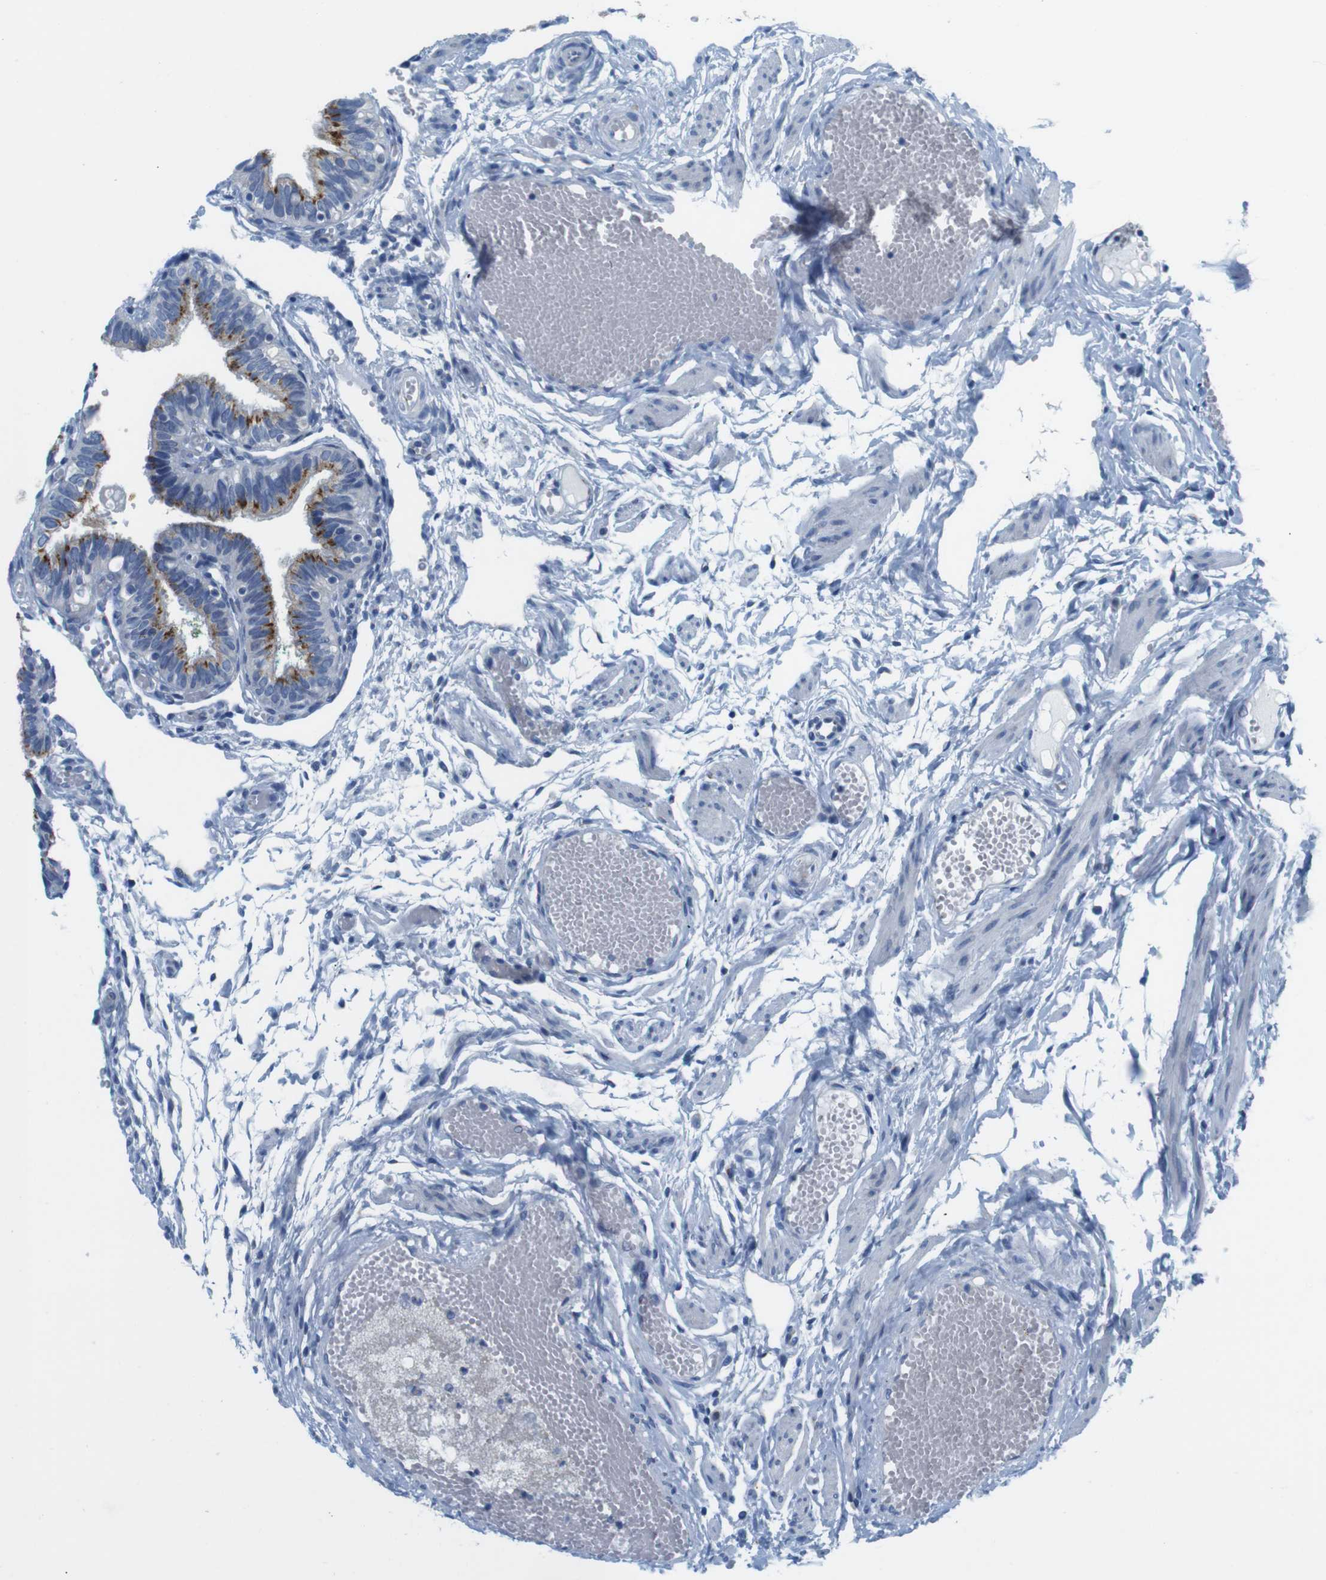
{"staining": {"intensity": "moderate", "quantity": ">75%", "location": "cytoplasmic/membranous"}, "tissue": "fallopian tube", "cell_type": "Glandular cells", "image_type": "normal", "snomed": [{"axis": "morphology", "description": "Normal tissue, NOS"}, {"axis": "topography", "description": "Fallopian tube"}], "caption": "Immunohistochemical staining of benign fallopian tube demonstrates >75% levels of moderate cytoplasmic/membranous protein positivity in about >75% of glandular cells. (Stains: DAB (3,3'-diaminobenzidine) in brown, nuclei in blue, Microscopy: brightfield microscopy at high magnification).", "gene": "GOLGA2", "patient": {"sex": "female", "age": 46}}